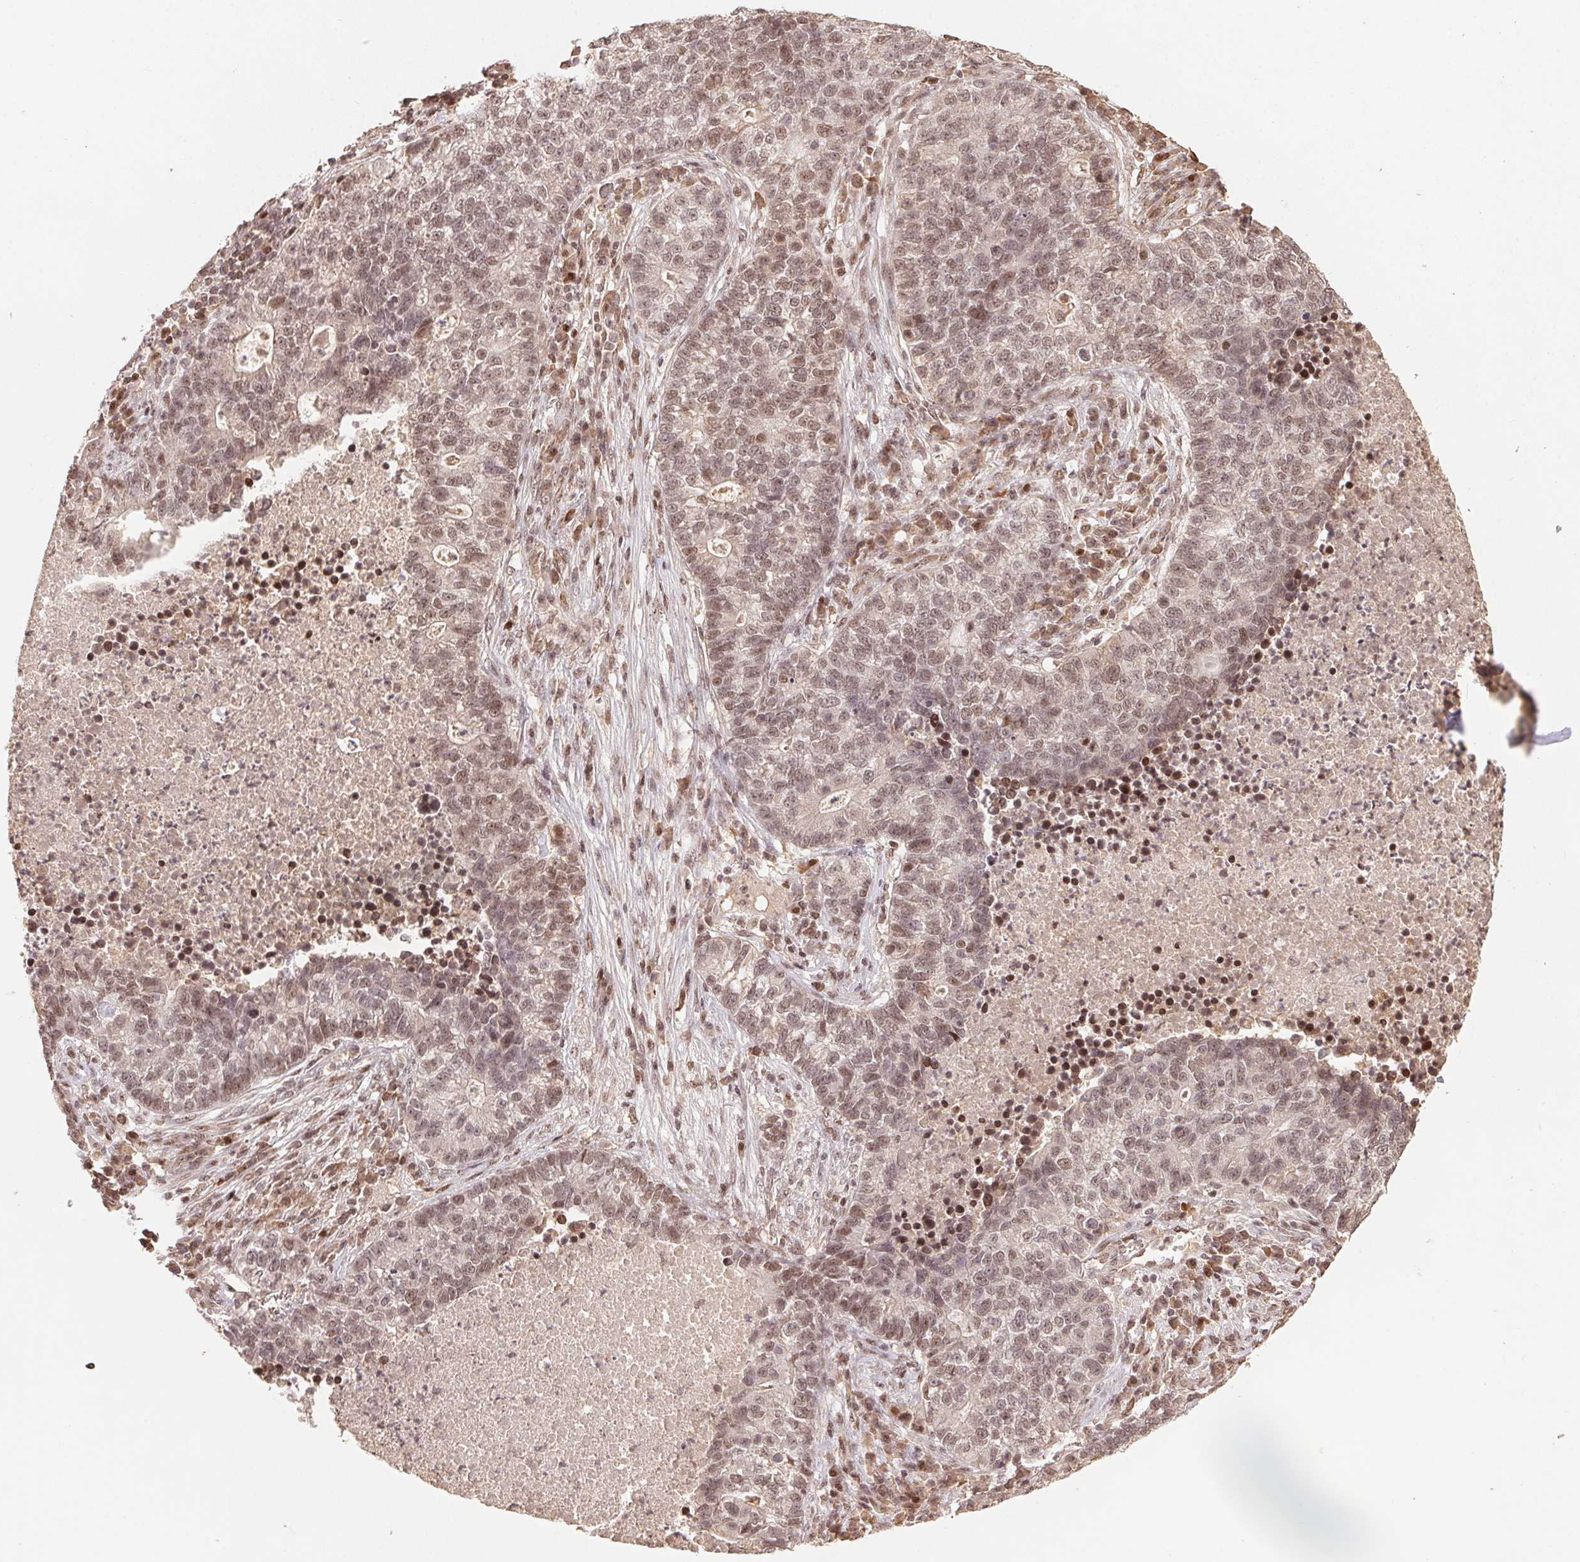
{"staining": {"intensity": "weak", "quantity": ">75%", "location": "nuclear"}, "tissue": "lung cancer", "cell_type": "Tumor cells", "image_type": "cancer", "snomed": [{"axis": "morphology", "description": "Adenocarcinoma, NOS"}, {"axis": "topography", "description": "Lung"}], "caption": "Brown immunohistochemical staining in human adenocarcinoma (lung) exhibits weak nuclear positivity in about >75% of tumor cells.", "gene": "MAPKAPK2", "patient": {"sex": "male", "age": 57}}